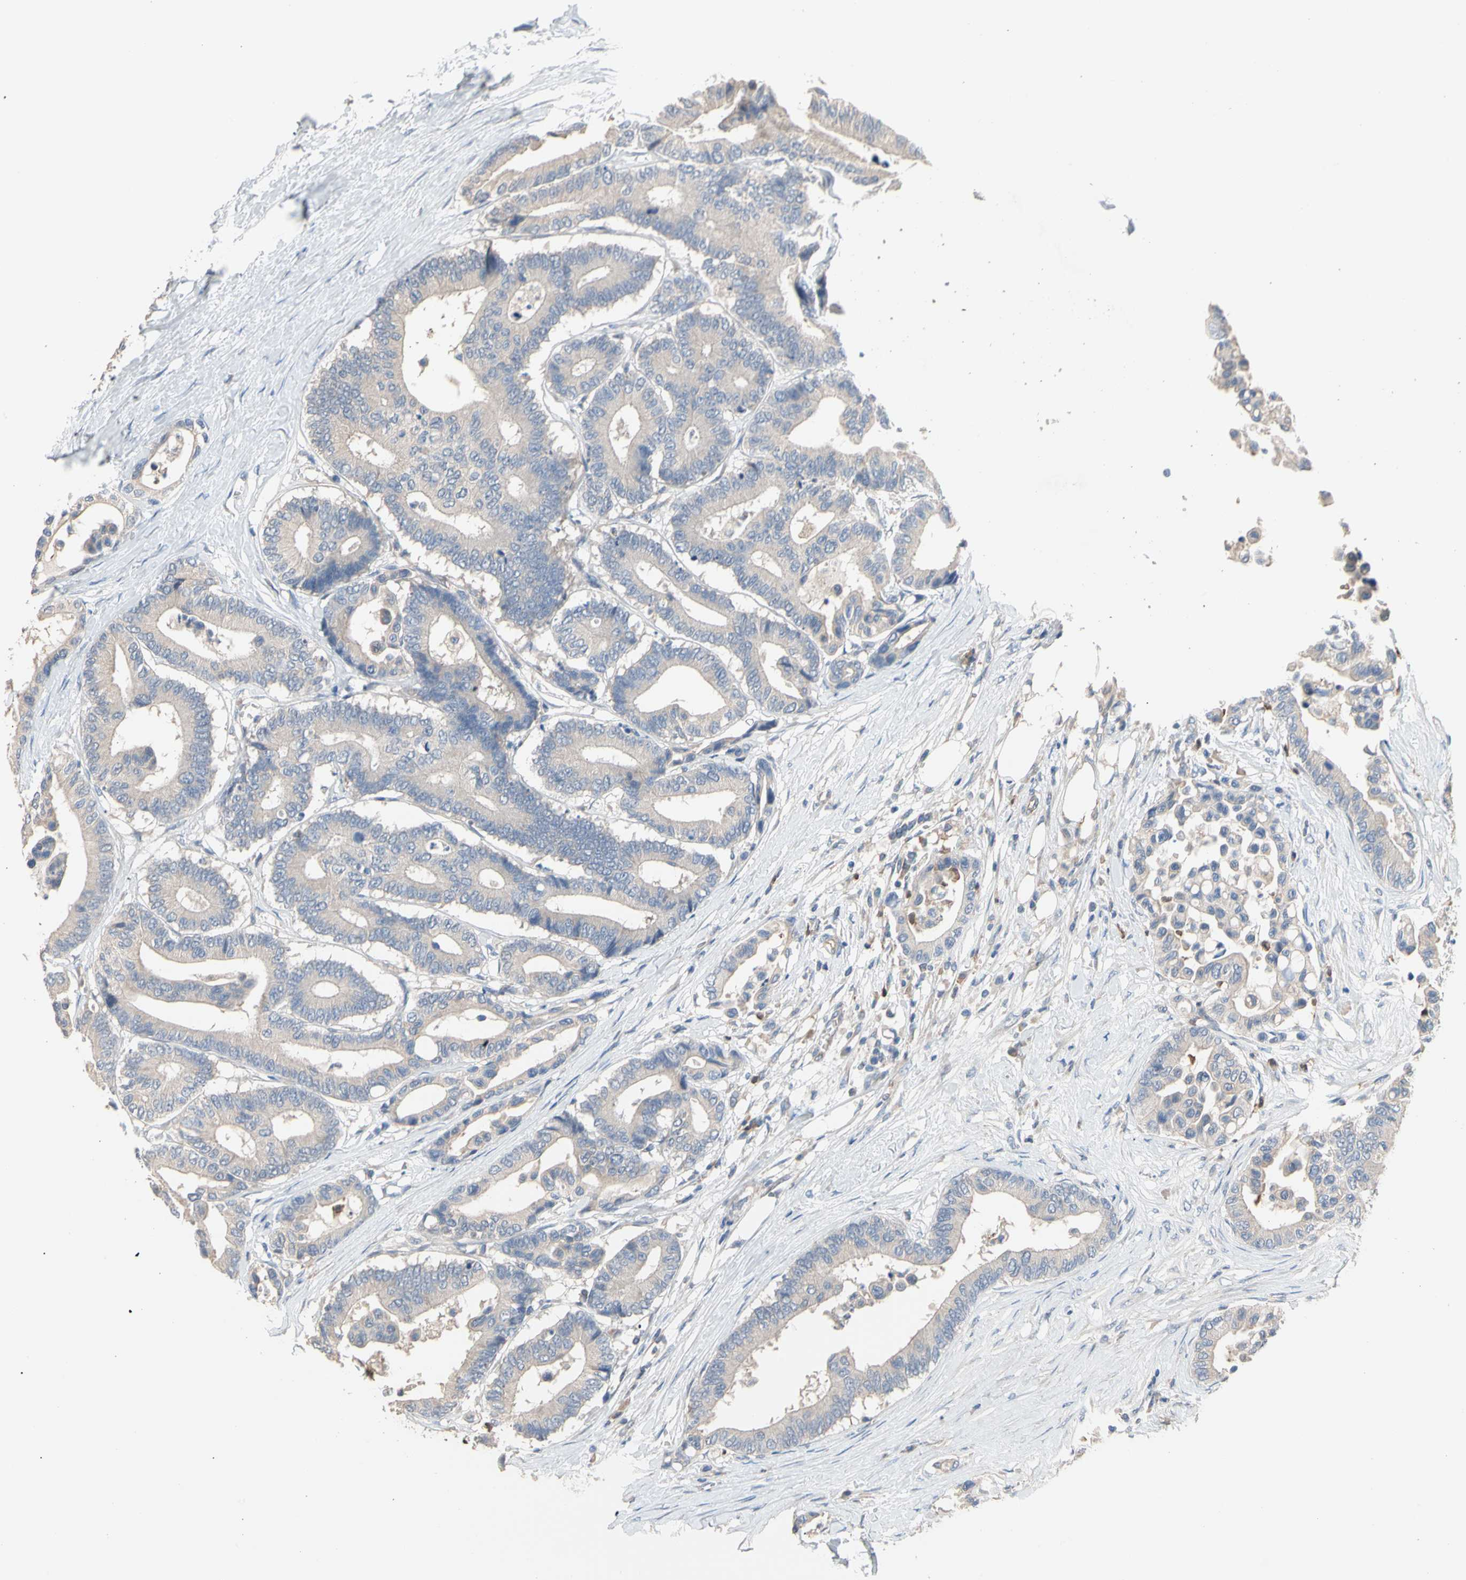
{"staining": {"intensity": "negative", "quantity": "none", "location": "none"}, "tissue": "colorectal cancer", "cell_type": "Tumor cells", "image_type": "cancer", "snomed": [{"axis": "morphology", "description": "Normal tissue, NOS"}, {"axis": "morphology", "description": "Adenocarcinoma, NOS"}, {"axis": "topography", "description": "Colon"}], "caption": "Protein analysis of colorectal adenocarcinoma reveals no significant expression in tumor cells.", "gene": "BBOX1", "patient": {"sex": "male", "age": 82}}